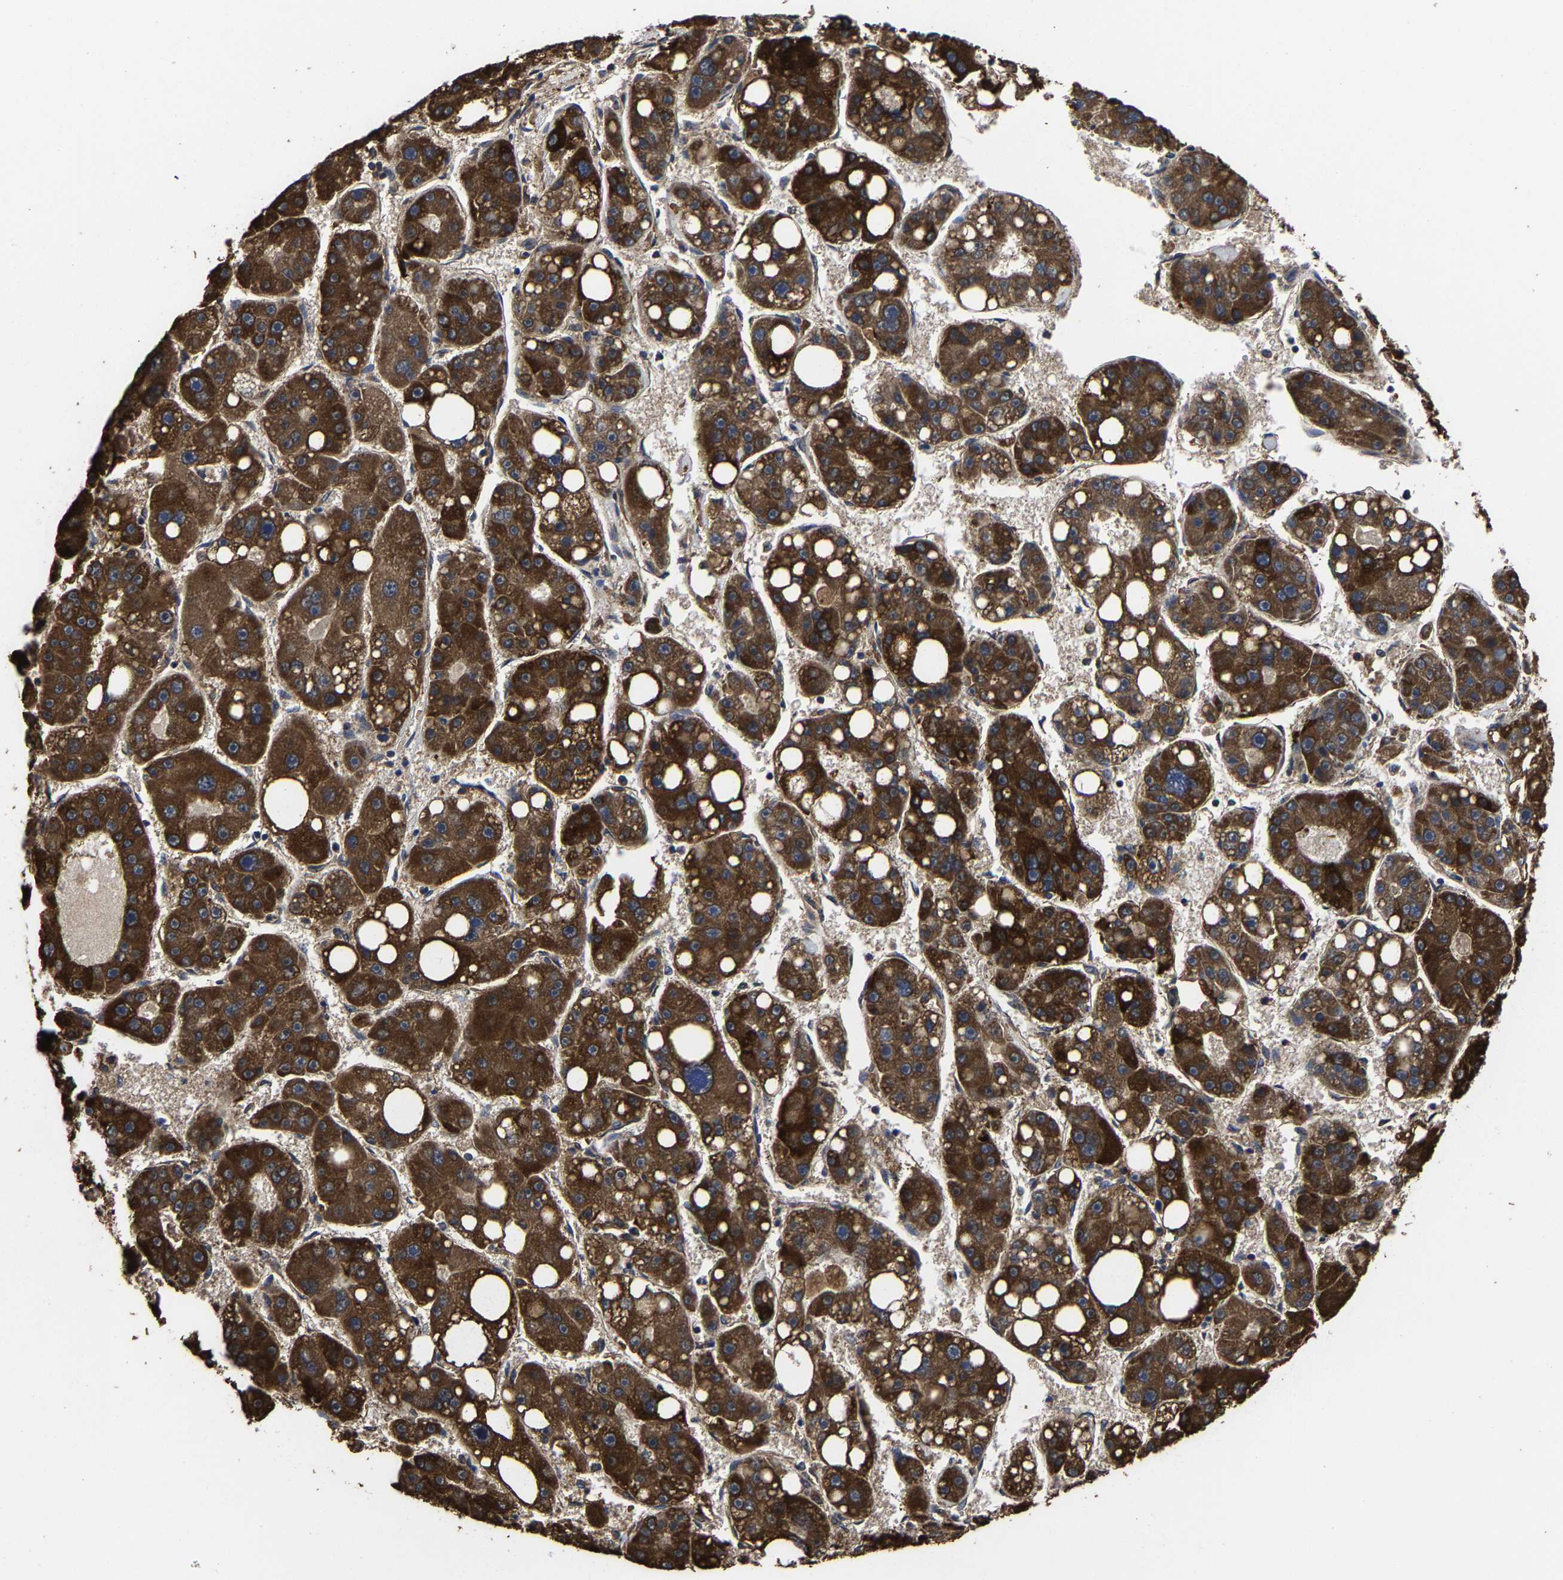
{"staining": {"intensity": "strong", "quantity": ">75%", "location": "cytoplasmic/membranous"}, "tissue": "liver cancer", "cell_type": "Tumor cells", "image_type": "cancer", "snomed": [{"axis": "morphology", "description": "Carcinoma, Hepatocellular, NOS"}, {"axis": "topography", "description": "Liver"}], "caption": "Immunohistochemical staining of liver cancer (hepatocellular carcinoma) exhibits high levels of strong cytoplasmic/membranous staining in about >75% of tumor cells. Nuclei are stained in blue.", "gene": "ITCH", "patient": {"sex": "female", "age": 61}}